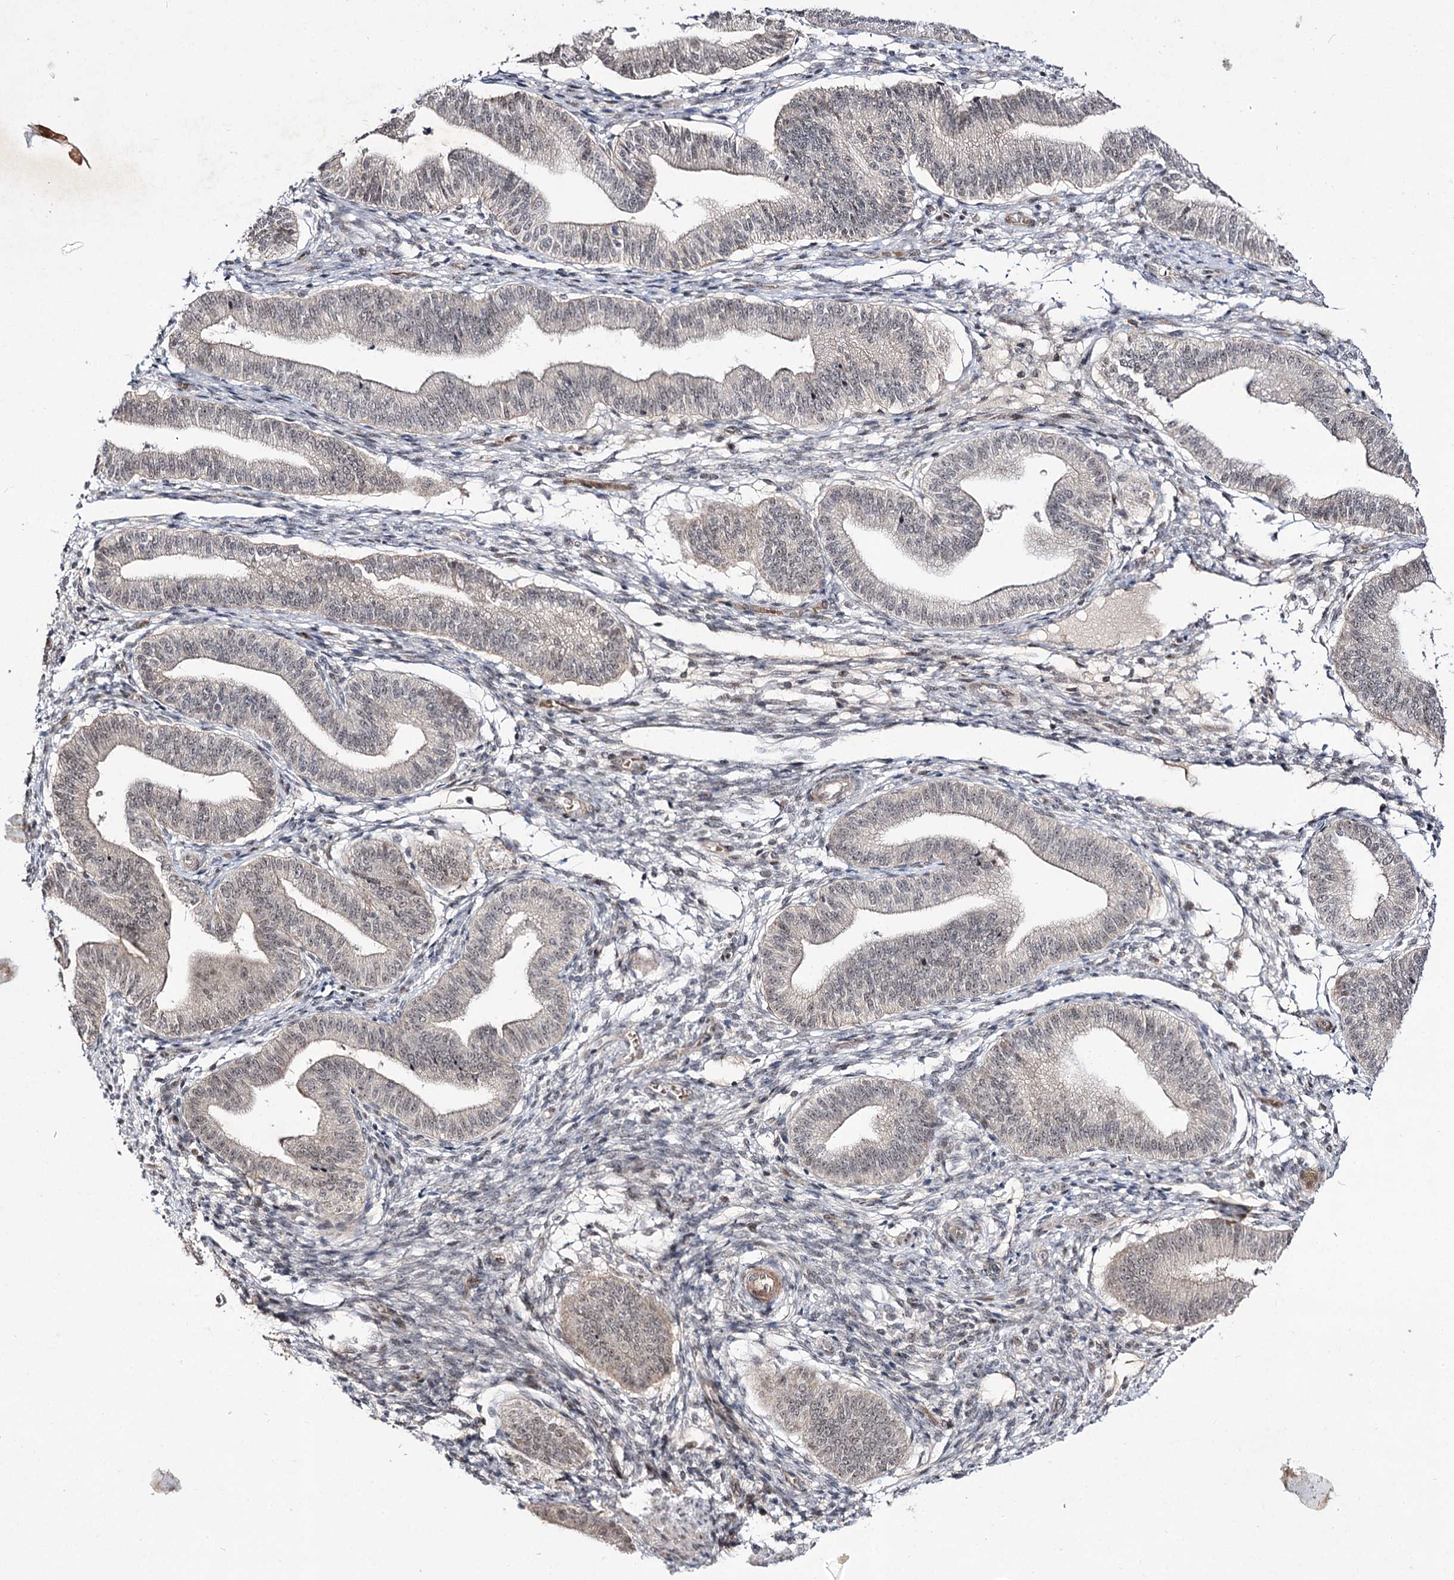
{"staining": {"intensity": "weak", "quantity": "25%-75%", "location": "nuclear"}, "tissue": "endometrium", "cell_type": "Cells in endometrial stroma", "image_type": "normal", "snomed": [{"axis": "morphology", "description": "Normal tissue, NOS"}, {"axis": "topography", "description": "Endometrium"}], "caption": "This photomicrograph displays immunohistochemistry staining of benign endometrium, with low weak nuclear staining in about 25%-75% of cells in endometrial stroma.", "gene": "RRP9", "patient": {"sex": "female", "age": 39}}